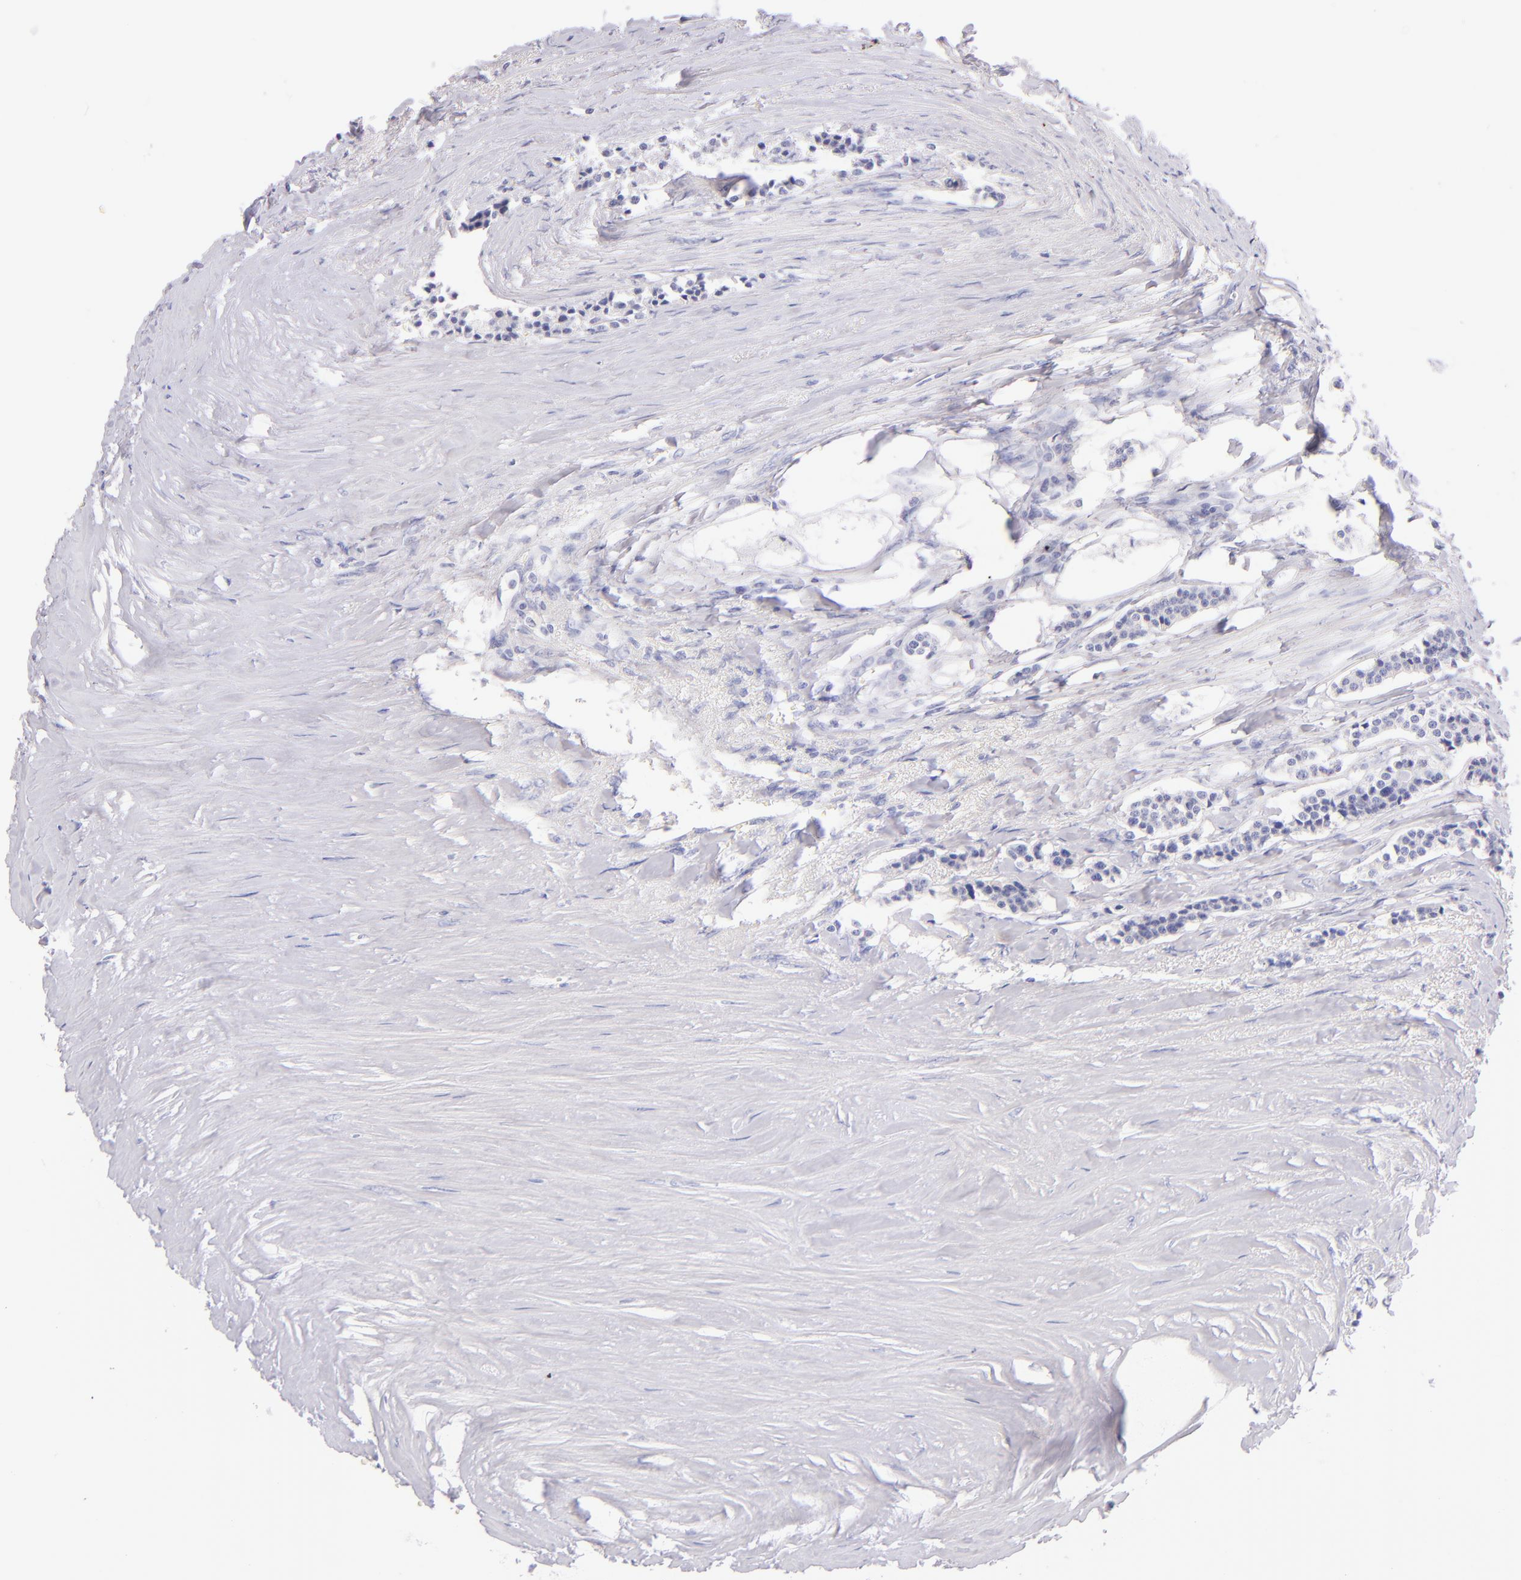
{"staining": {"intensity": "negative", "quantity": "none", "location": "none"}, "tissue": "carcinoid", "cell_type": "Tumor cells", "image_type": "cancer", "snomed": [{"axis": "morphology", "description": "Carcinoid, malignant, NOS"}, {"axis": "topography", "description": "Small intestine"}], "caption": "Tumor cells show no significant protein staining in carcinoid (malignant).", "gene": "SDC1", "patient": {"sex": "male", "age": 63}}